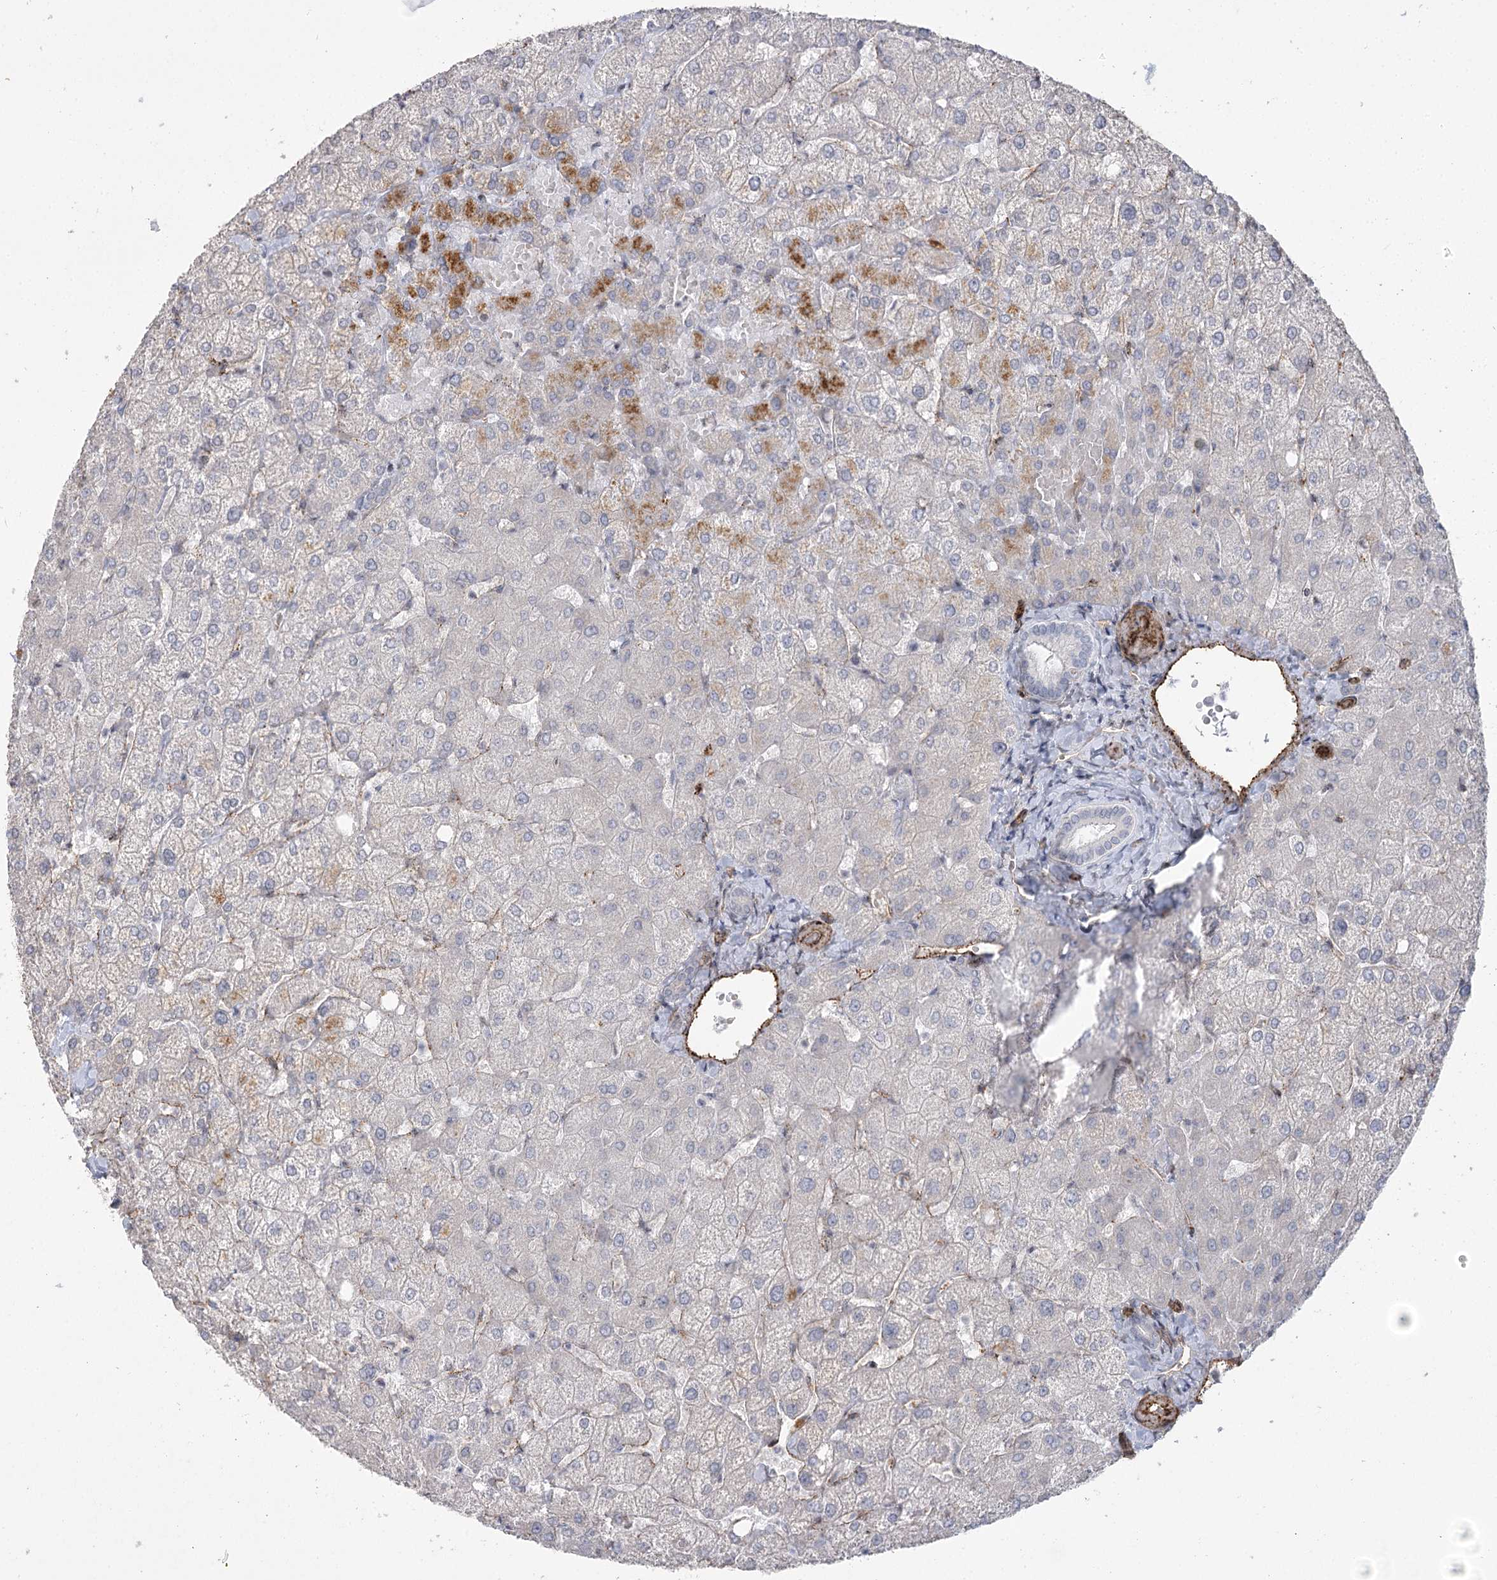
{"staining": {"intensity": "negative", "quantity": "none", "location": "none"}, "tissue": "liver", "cell_type": "Cholangiocytes", "image_type": "normal", "snomed": [{"axis": "morphology", "description": "Normal tissue, NOS"}, {"axis": "topography", "description": "Liver"}], "caption": "IHC micrograph of benign liver: liver stained with DAB (3,3'-diaminobenzidine) exhibits no significant protein staining in cholangiocytes.", "gene": "AMTN", "patient": {"sex": "female", "age": 54}}